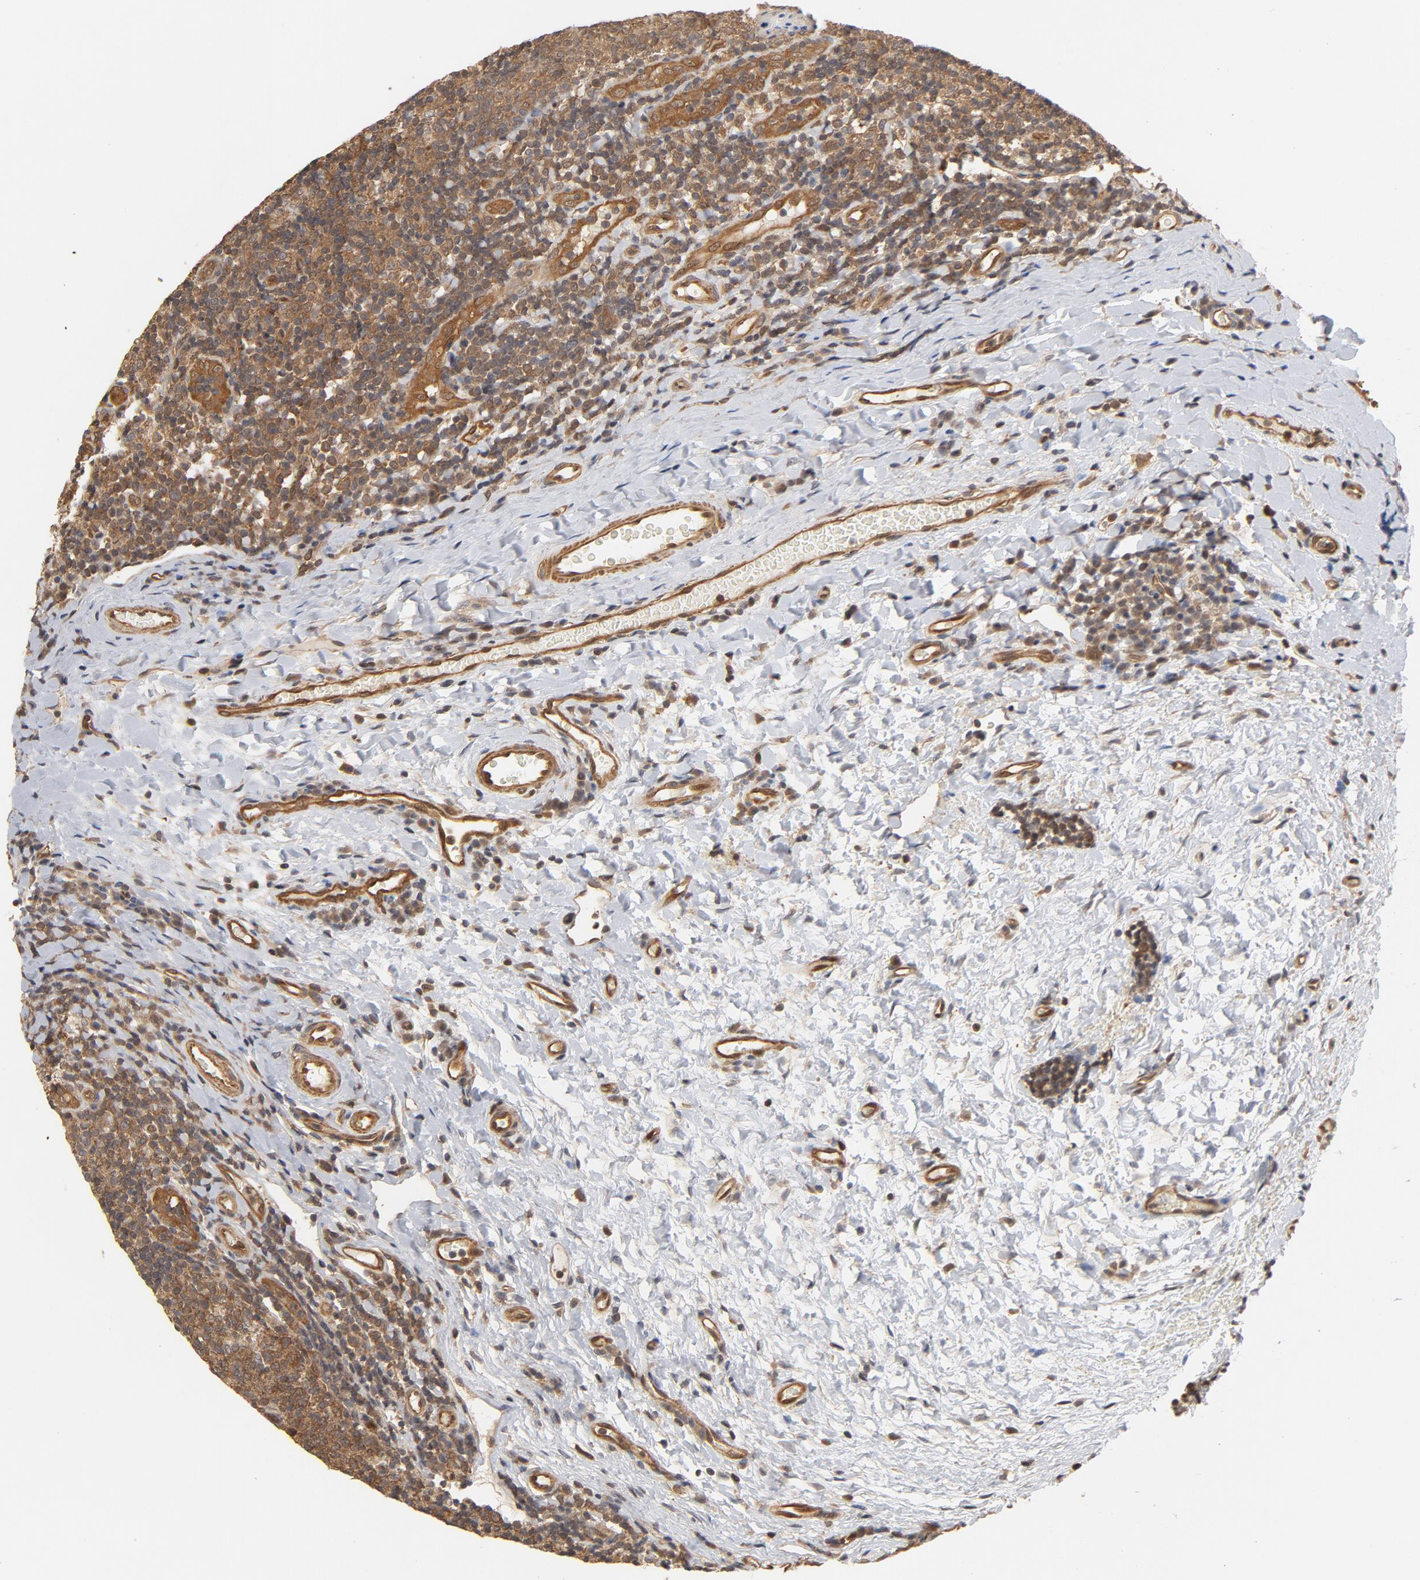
{"staining": {"intensity": "moderate", "quantity": ">75%", "location": "cytoplasmic/membranous"}, "tissue": "tonsil", "cell_type": "Germinal center cells", "image_type": "normal", "snomed": [{"axis": "morphology", "description": "Normal tissue, NOS"}, {"axis": "topography", "description": "Tonsil"}], "caption": "Immunohistochemistry (DAB) staining of normal tonsil reveals moderate cytoplasmic/membranous protein expression in approximately >75% of germinal center cells. (brown staining indicates protein expression, while blue staining denotes nuclei).", "gene": "CDC37", "patient": {"sex": "male", "age": 17}}